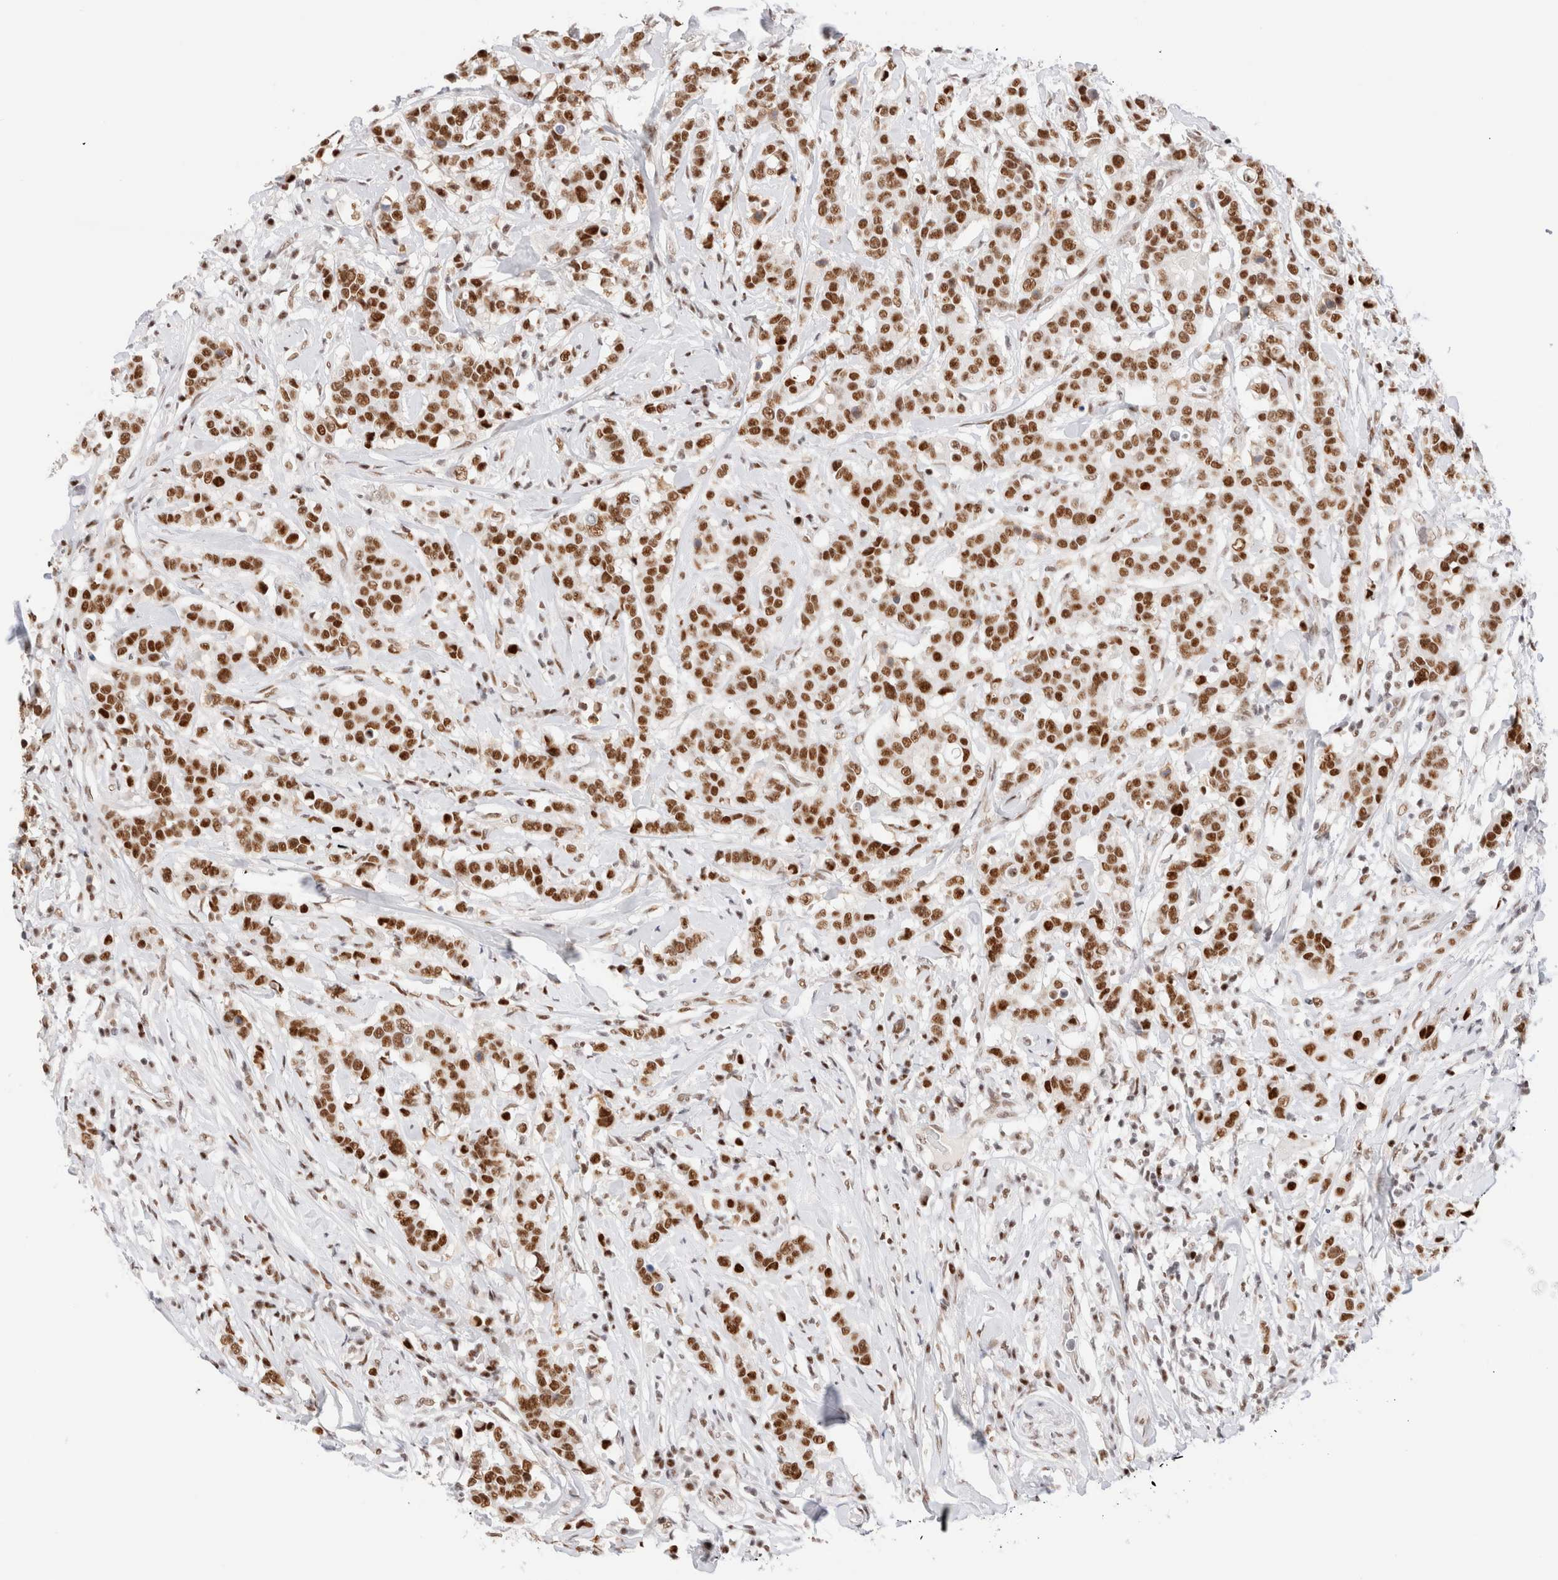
{"staining": {"intensity": "strong", "quantity": ">75%", "location": "nuclear"}, "tissue": "breast cancer", "cell_type": "Tumor cells", "image_type": "cancer", "snomed": [{"axis": "morphology", "description": "Duct carcinoma"}, {"axis": "topography", "description": "Breast"}], "caption": "Immunohistochemical staining of human invasive ductal carcinoma (breast) shows high levels of strong nuclear protein expression in approximately >75% of tumor cells. (Stains: DAB (3,3'-diaminobenzidine) in brown, nuclei in blue, Microscopy: brightfield microscopy at high magnification).", "gene": "ZNF282", "patient": {"sex": "female", "age": 27}}